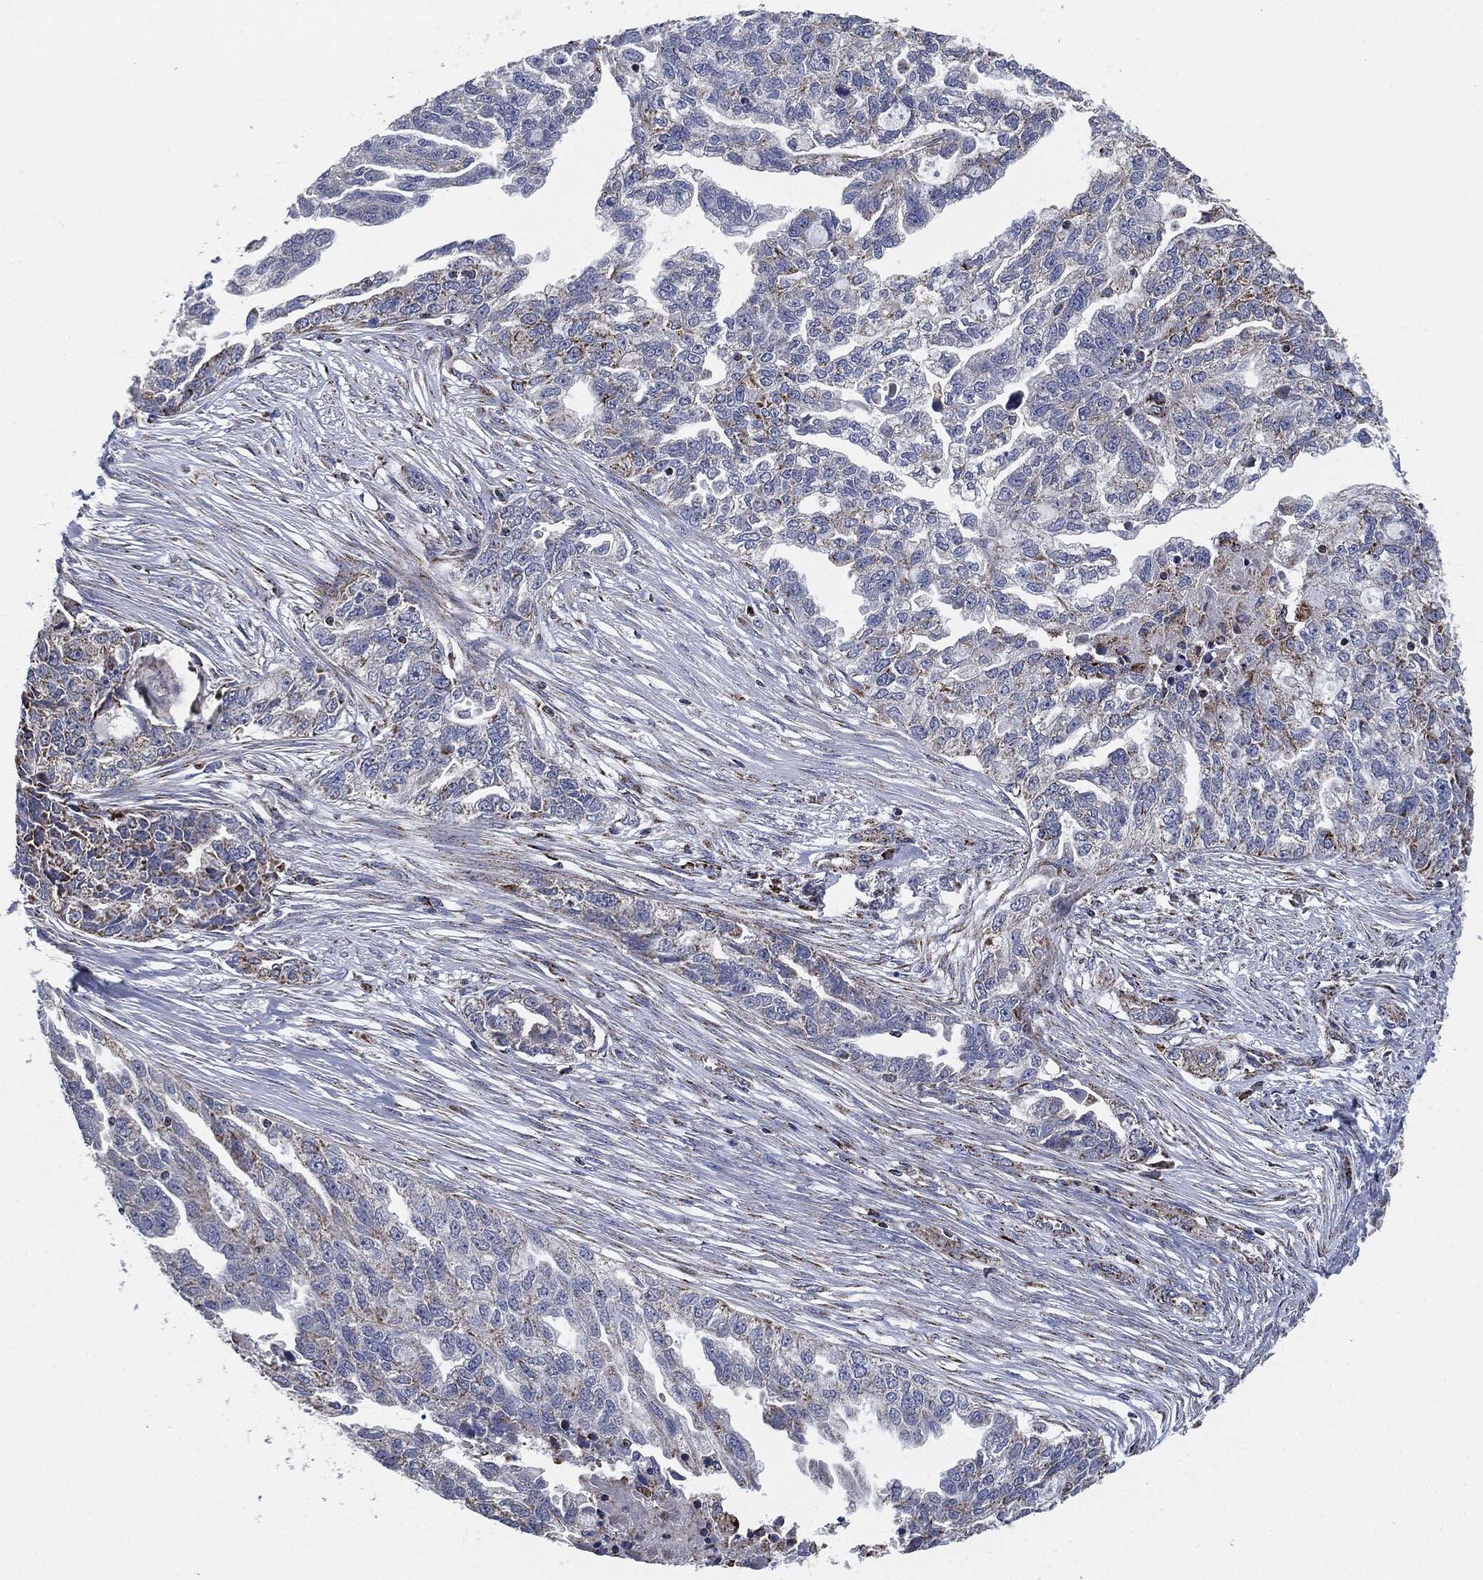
{"staining": {"intensity": "weak", "quantity": "<25%", "location": "cytoplasmic/membranous"}, "tissue": "ovarian cancer", "cell_type": "Tumor cells", "image_type": "cancer", "snomed": [{"axis": "morphology", "description": "Cystadenocarcinoma, serous, NOS"}, {"axis": "topography", "description": "Ovary"}], "caption": "This is an immunohistochemistry (IHC) photomicrograph of ovarian cancer. There is no expression in tumor cells.", "gene": "NDUFV2", "patient": {"sex": "female", "age": 51}}